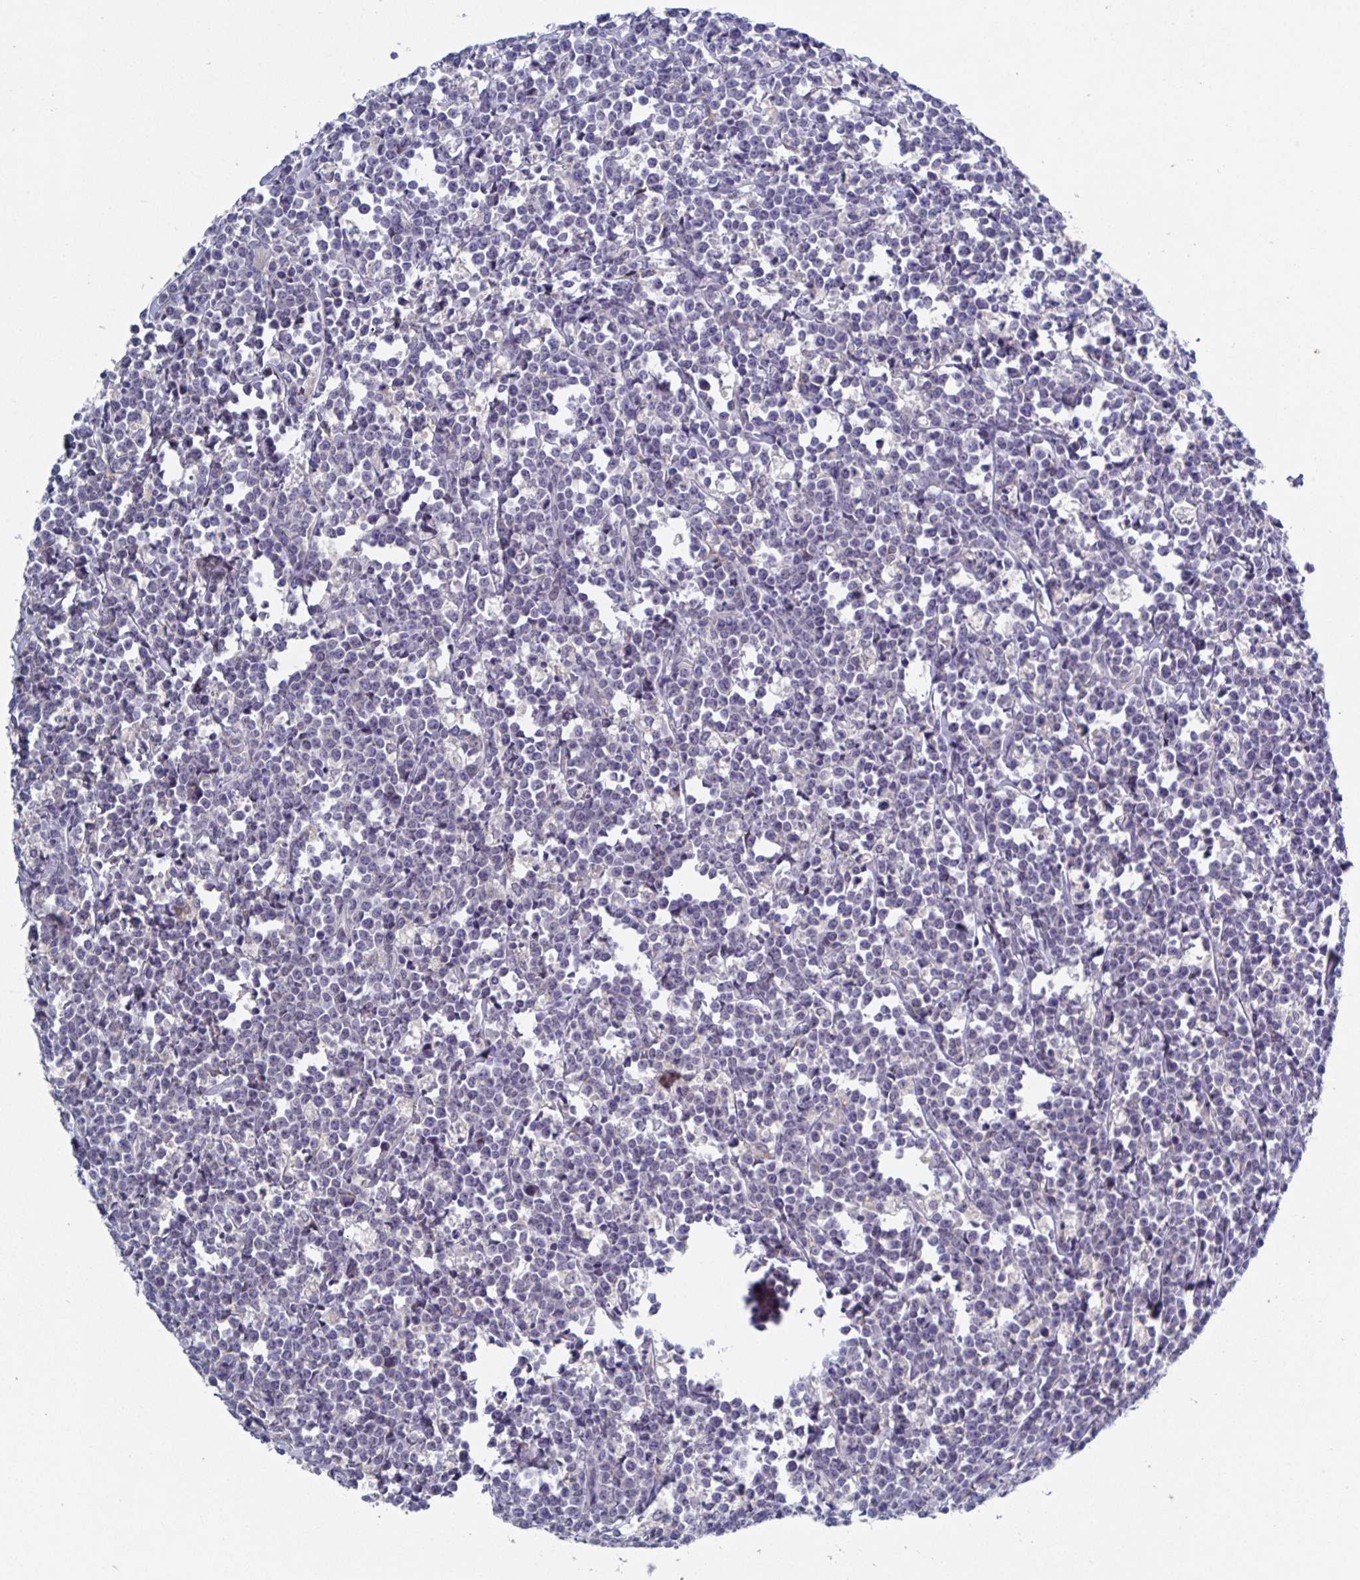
{"staining": {"intensity": "negative", "quantity": "none", "location": "none"}, "tissue": "lymphoma", "cell_type": "Tumor cells", "image_type": "cancer", "snomed": [{"axis": "morphology", "description": "Malignant lymphoma, non-Hodgkin's type, High grade"}, {"axis": "topography", "description": "Small intestine"}], "caption": "DAB (3,3'-diaminobenzidine) immunohistochemical staining of high-grade malignant lymphoma, non-Hodgkin's type shows no significant positivity in tumor cells.", "gene": "ZIK1", "patient": {"sex": "female", "age": 56}}